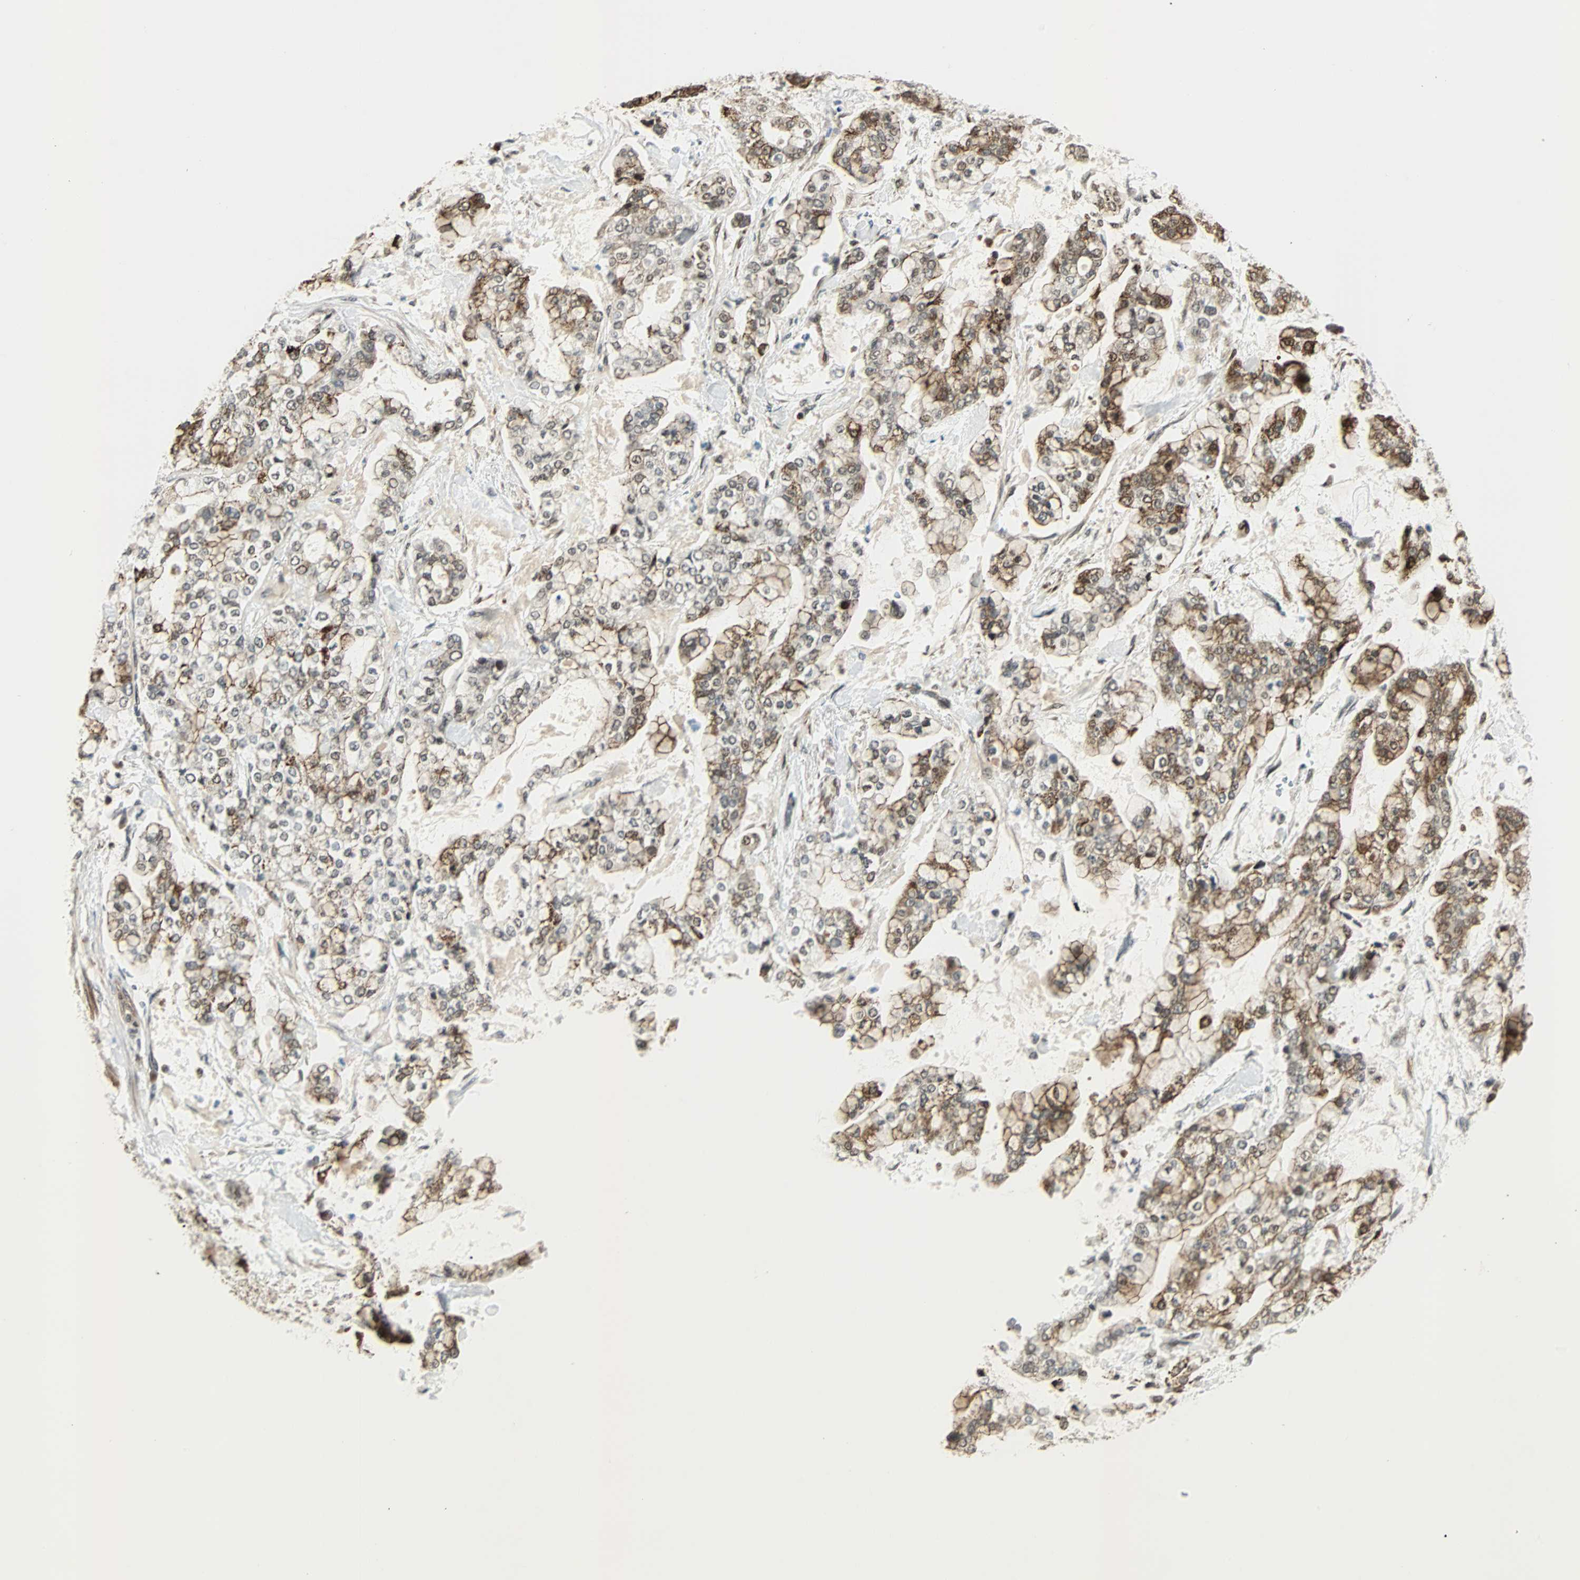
{"staining": {"intensity": "moderate", "quantity": ">75%", "location": "cytoplasmic/membranous,nuclear"}, "tissue": "stomach cancer", "cell_type": "Tumor cells", "image_type": "cancer", "snomed": [{"axis": "morphology", "description": "Normal tissue, NOS"}, {"axis": "morphology", "description": "Adenocarcinoma, NOS"}, {"axis": "topography", "description": "Stomach, upper"}, {"axis": "topography", "description": "Stomach"}], "caption": "This image exhibits IHC staining of human adenocarcinoma (stomach), with medium moderate cytoplasmic/membranous and nuclear positivity in approximately >75% of tumor cells.", "gene": "CBX4", "patient": {"sex": "male", "age": 76}}